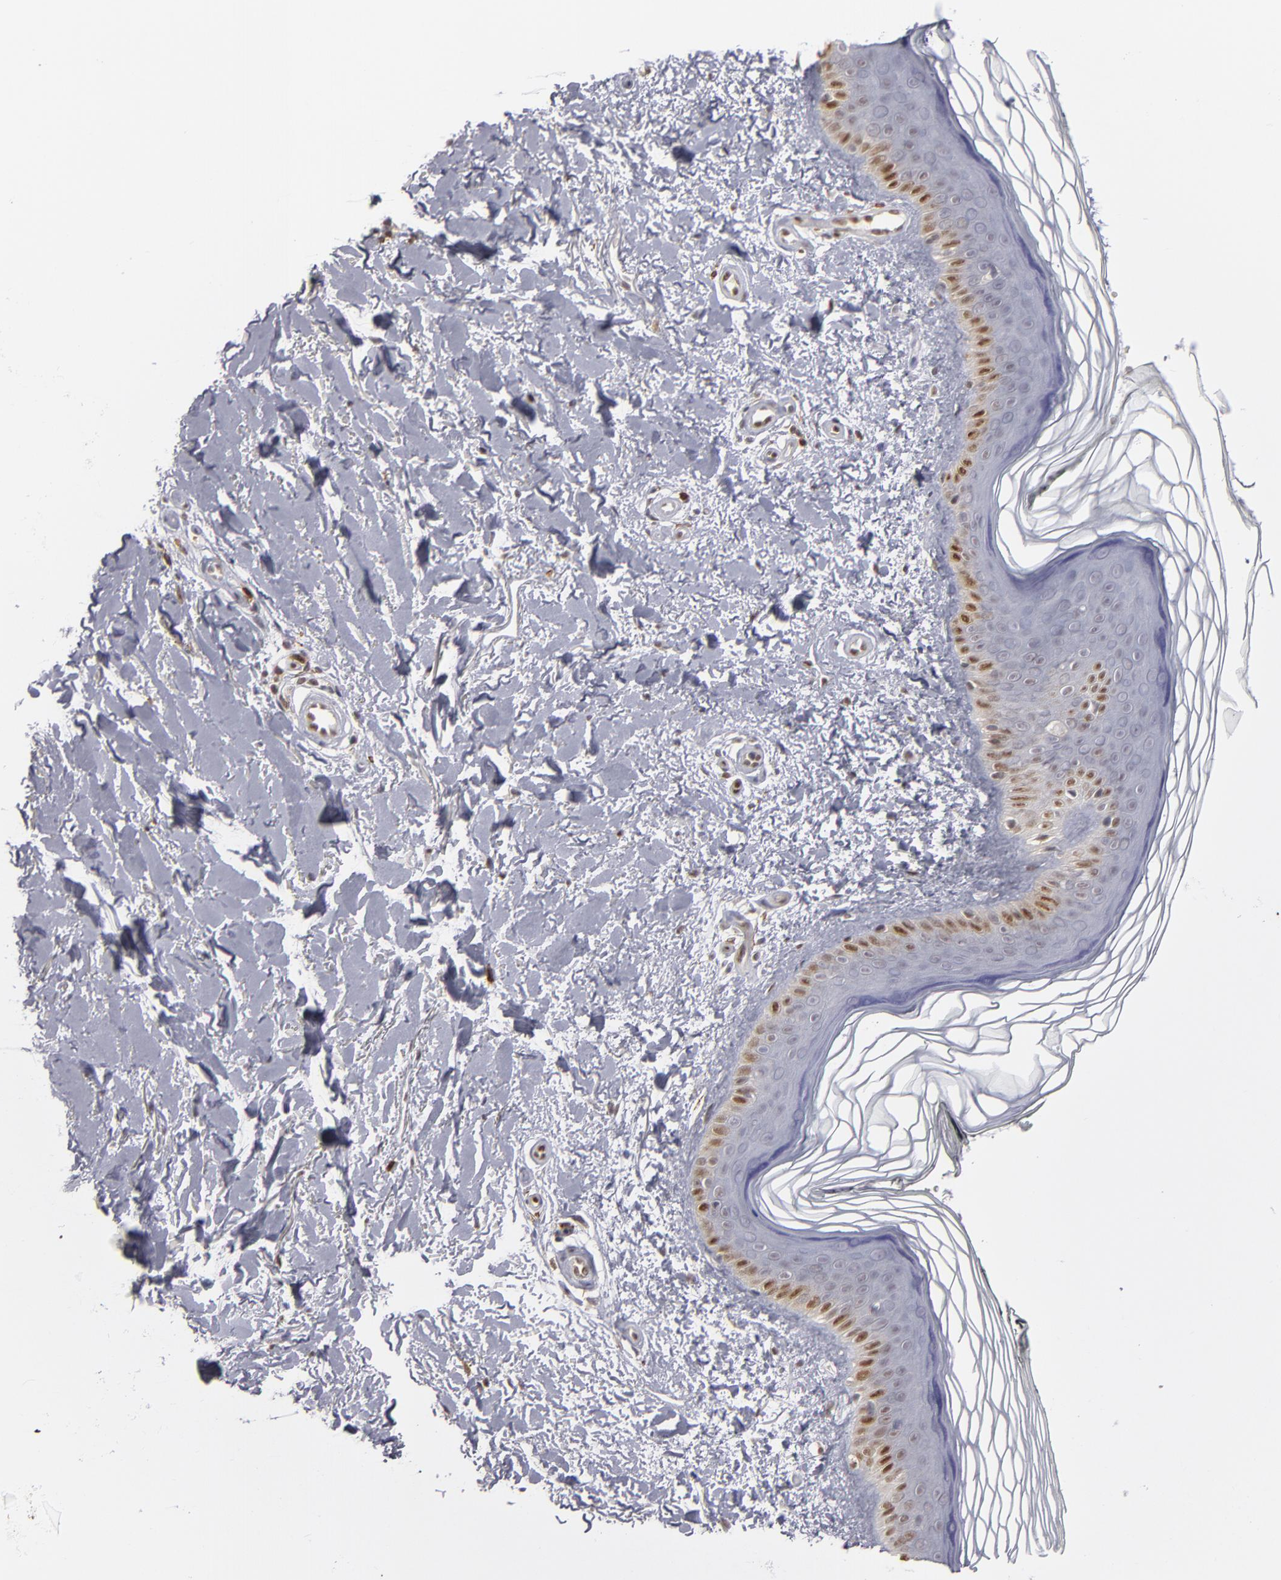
{"staining": {"intensity": "negative", "quantity": "none", "location": "none"}, "tissue": "skin", "cell_type": "Fibroblasts", "image_type": "normal", "snomed": [{"axis": "morphology", "description": "Normal tissue, NOS"}, {"axis": "topography", "description": "Skin"}], "caption": "The photomicrograph demonstrates no significant expression in fibroblasts of skin.", "gene": "GSR", "patient": {"sex": "female", "age": 19}}